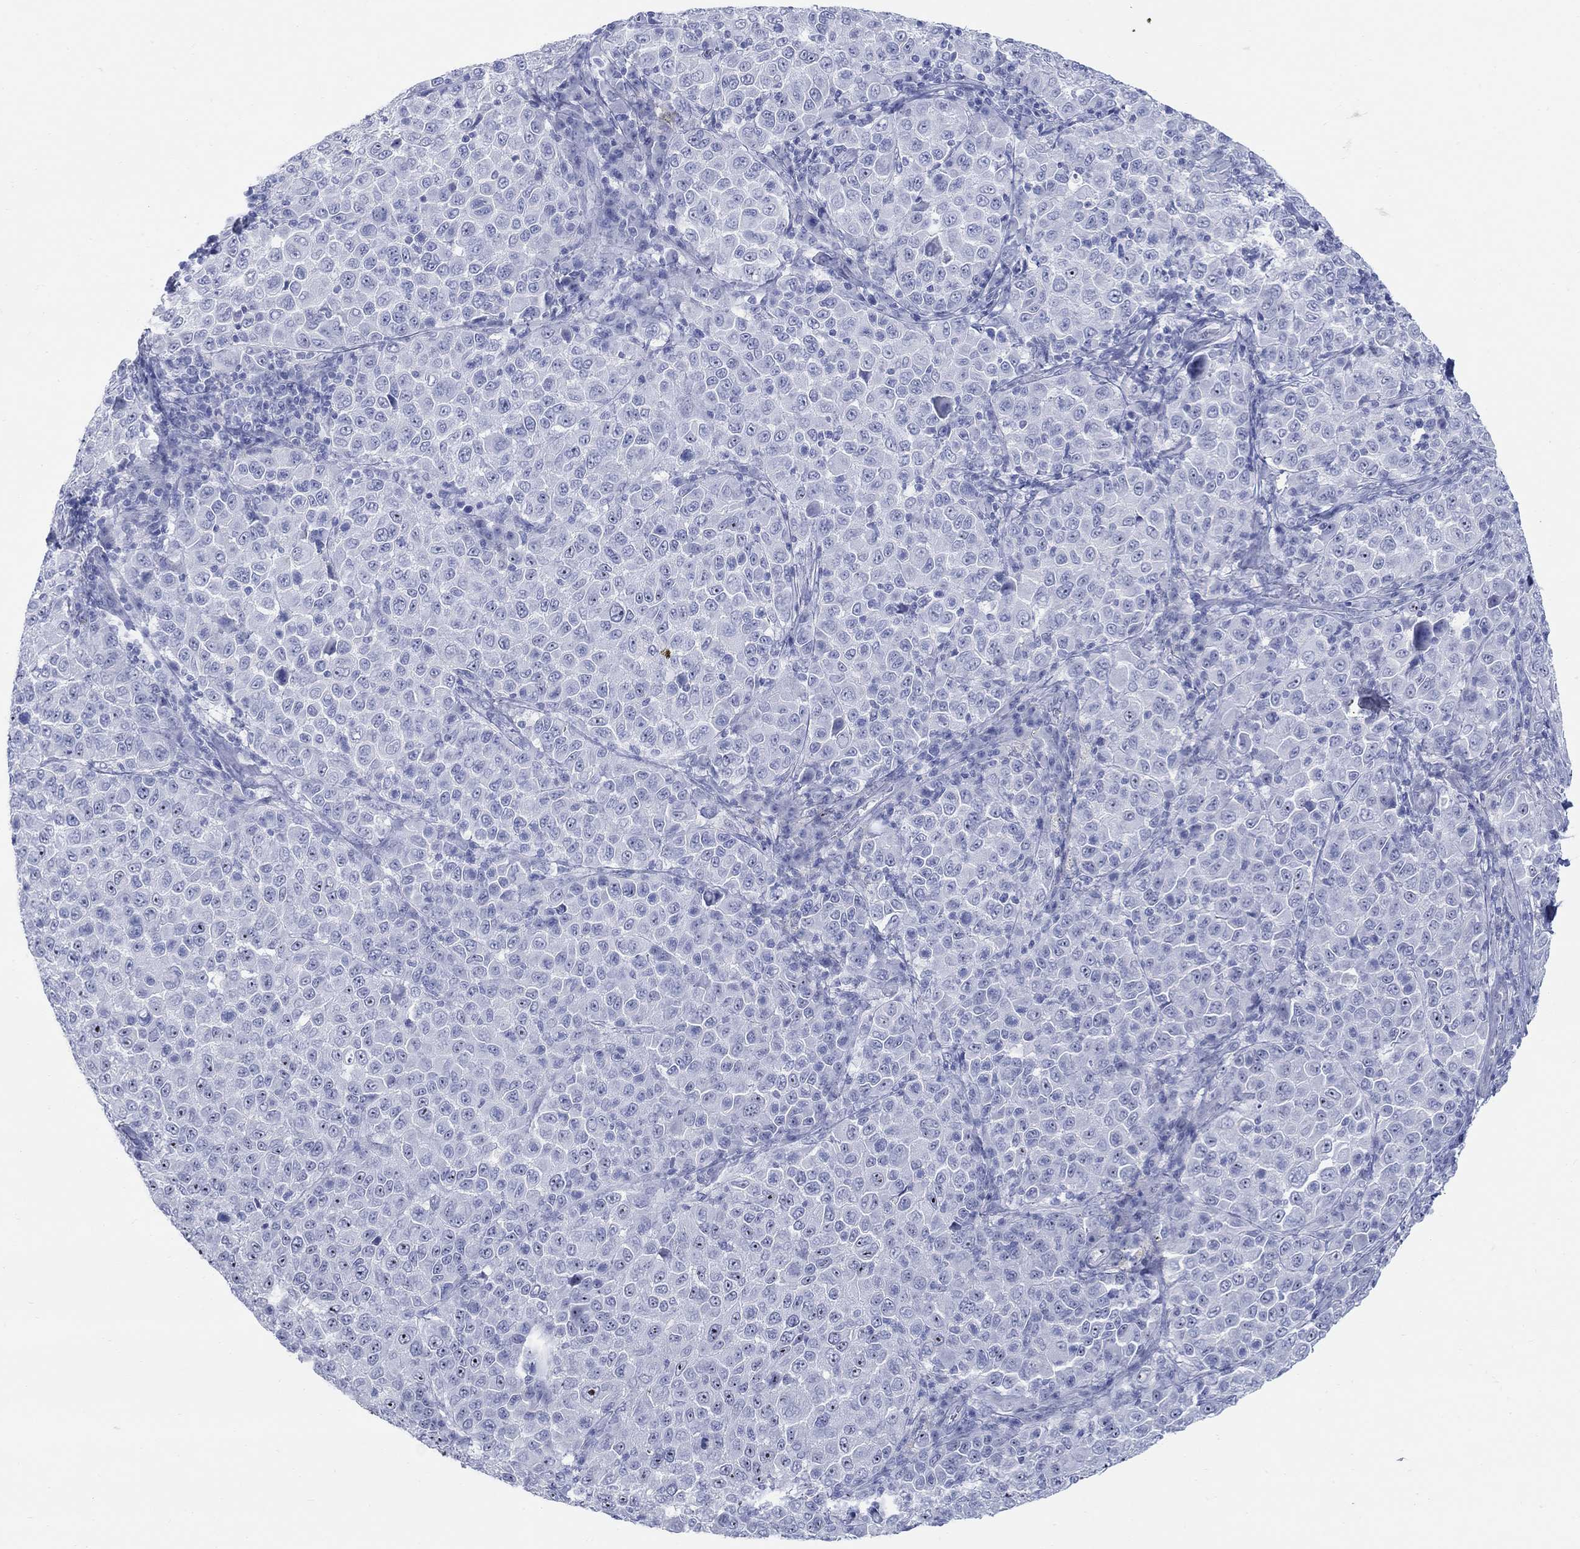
{"staining": {"intensity": "negative", "quantity": "none", "location": "none"}, "tissue": "melanoma", "cell_type": "Tumor cells", "image_type": "cancer", "snomed": [{"axis": "morphology", "description": "Malignant melanoma, NOS"}, {"axis": "topography", "description": "Skin"}], "caption": "Immunohistochemical staining of human malignant melanoma shows no significant staining in tumor cells.", "gene": "AKR1C2", "patient": {"sex": "female", "age": 57}}